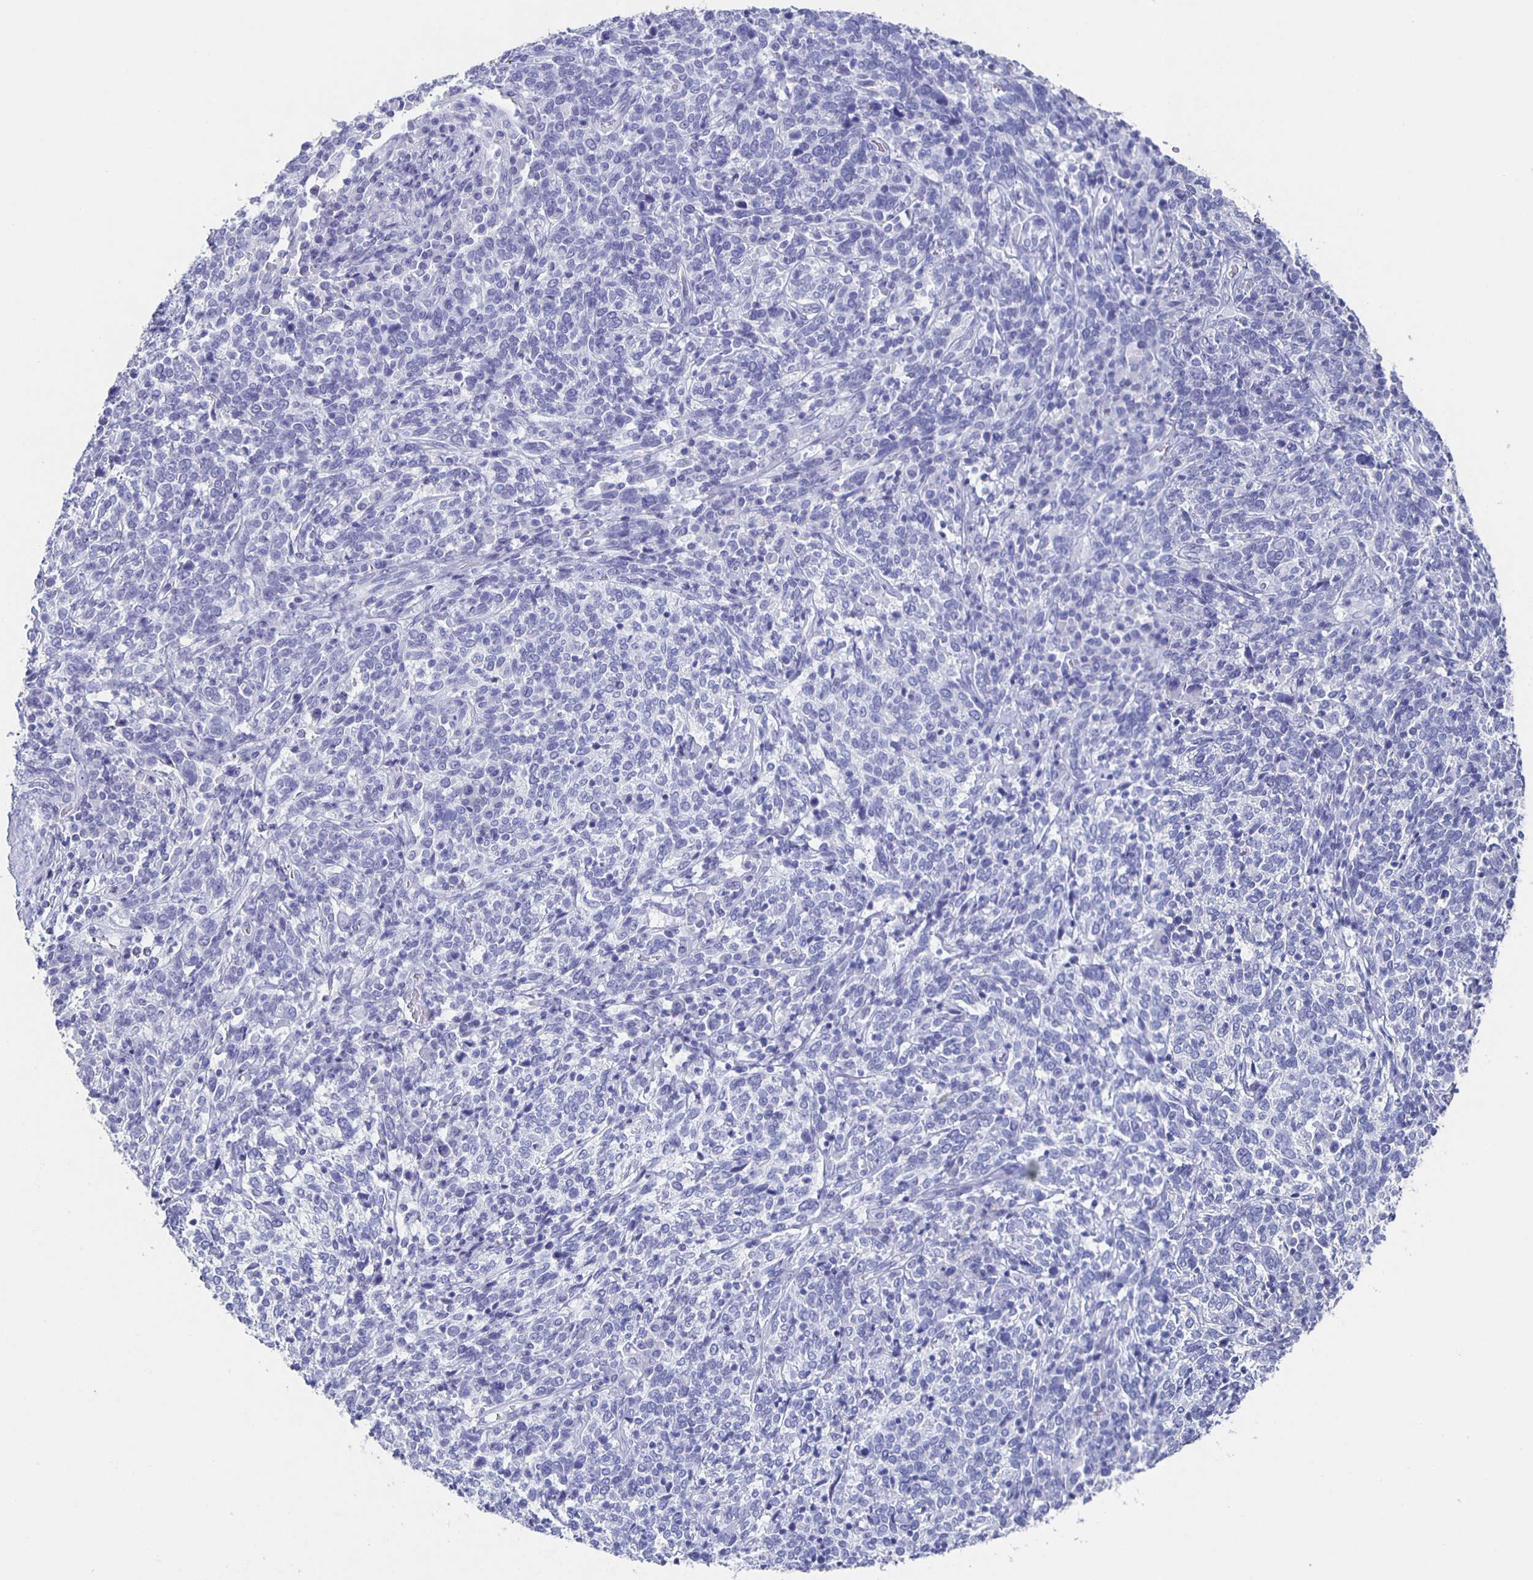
{"staining": {"intensity": "negative", "quantity": "none", "location": "none"}, "tissue": "cervical cancer", "cell_type": "Tumor cells", "image_type": "cancer", "snomed": [{"axis": "morphology", "description": "Squamous cell carcinoma, NOS"}, {"axis": "topography", "description": "Cervix"}], "caption": "The micrograph reveals no significant staining in tumor cells of squamous cell carcinoma (cervical).", "gene": "SLC34A2", "patient": {"sex": "female", "age": 46}}